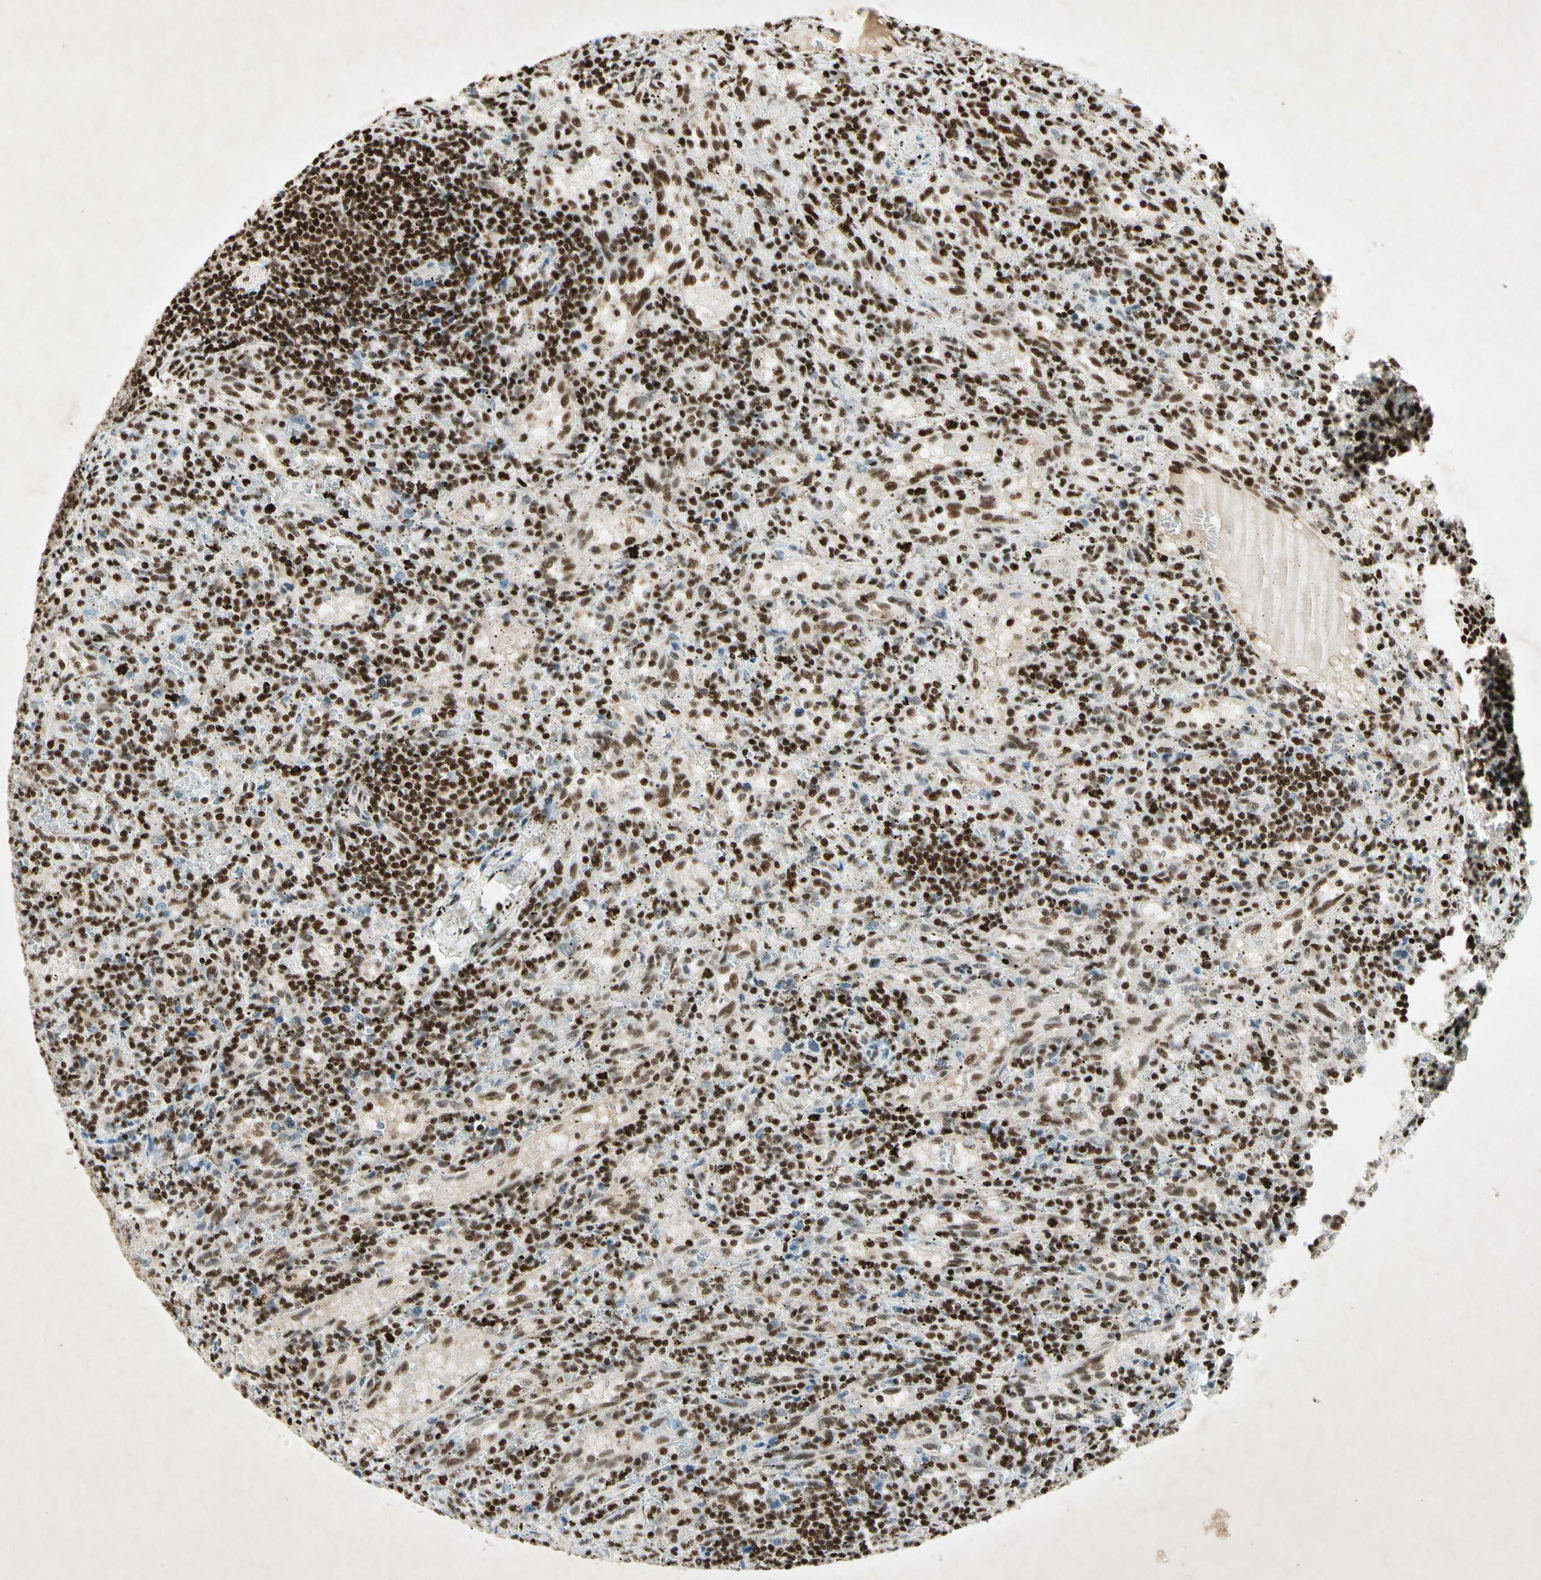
{"staining": {"intensity": "strong", "quantity": ">75%", "location": "nuclear"}, "tissue": "lymphoma", "cell_type": "Tumor cells", "image_type": "cancer", "snomed": [{"axis": "morphology", "description": "Malignant lymphoma, non-Hodgkin's type, Low grade"}, {"axis": "topography", "description": "Spleen"}], "caption": "High-power microscopy captured an IHC photomicrograph of low-grade malignant lymphoma, non-Hodgkin's type, revealing strong nuclear expression in approximately >75% of tumor cells.", "gene": "RNF43", "patient": {"sex": "male", "age": 76}}